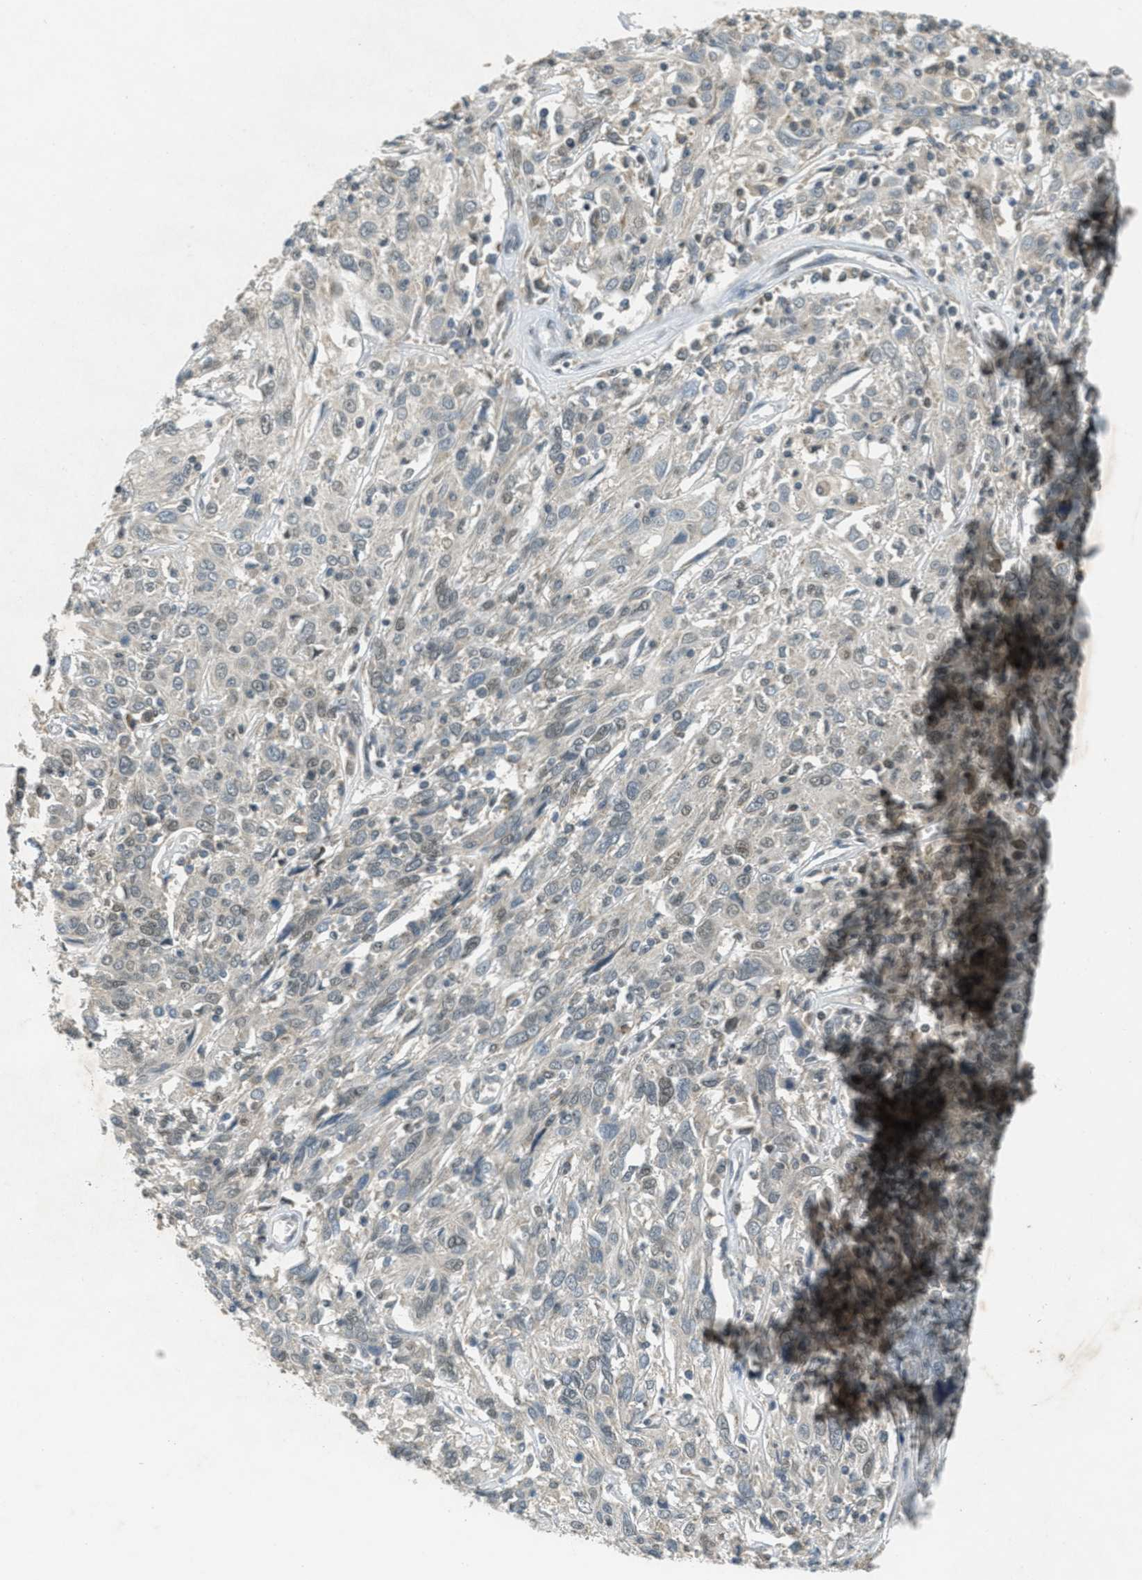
{"staining": {"intensity": "weak", "quantity": "<25%", "location": "cytoplasmic/membranous"}, "tissue": "cervical cancer", "cell_type": "Tumor cells", "image_type": "cancer", "snomed": [{"axis": "morphology", "description": "Squamous cell carcinoma, NOS"}, {"axis": "topography", "description": "Cervix"}], "caption": "Protein analysis of cervical cancer demonstrates no significant positivity in tumor cells. Nuclei are stained in blue.", "gene": "TCF20", "patient": {"sex": "female", "age": 46}}